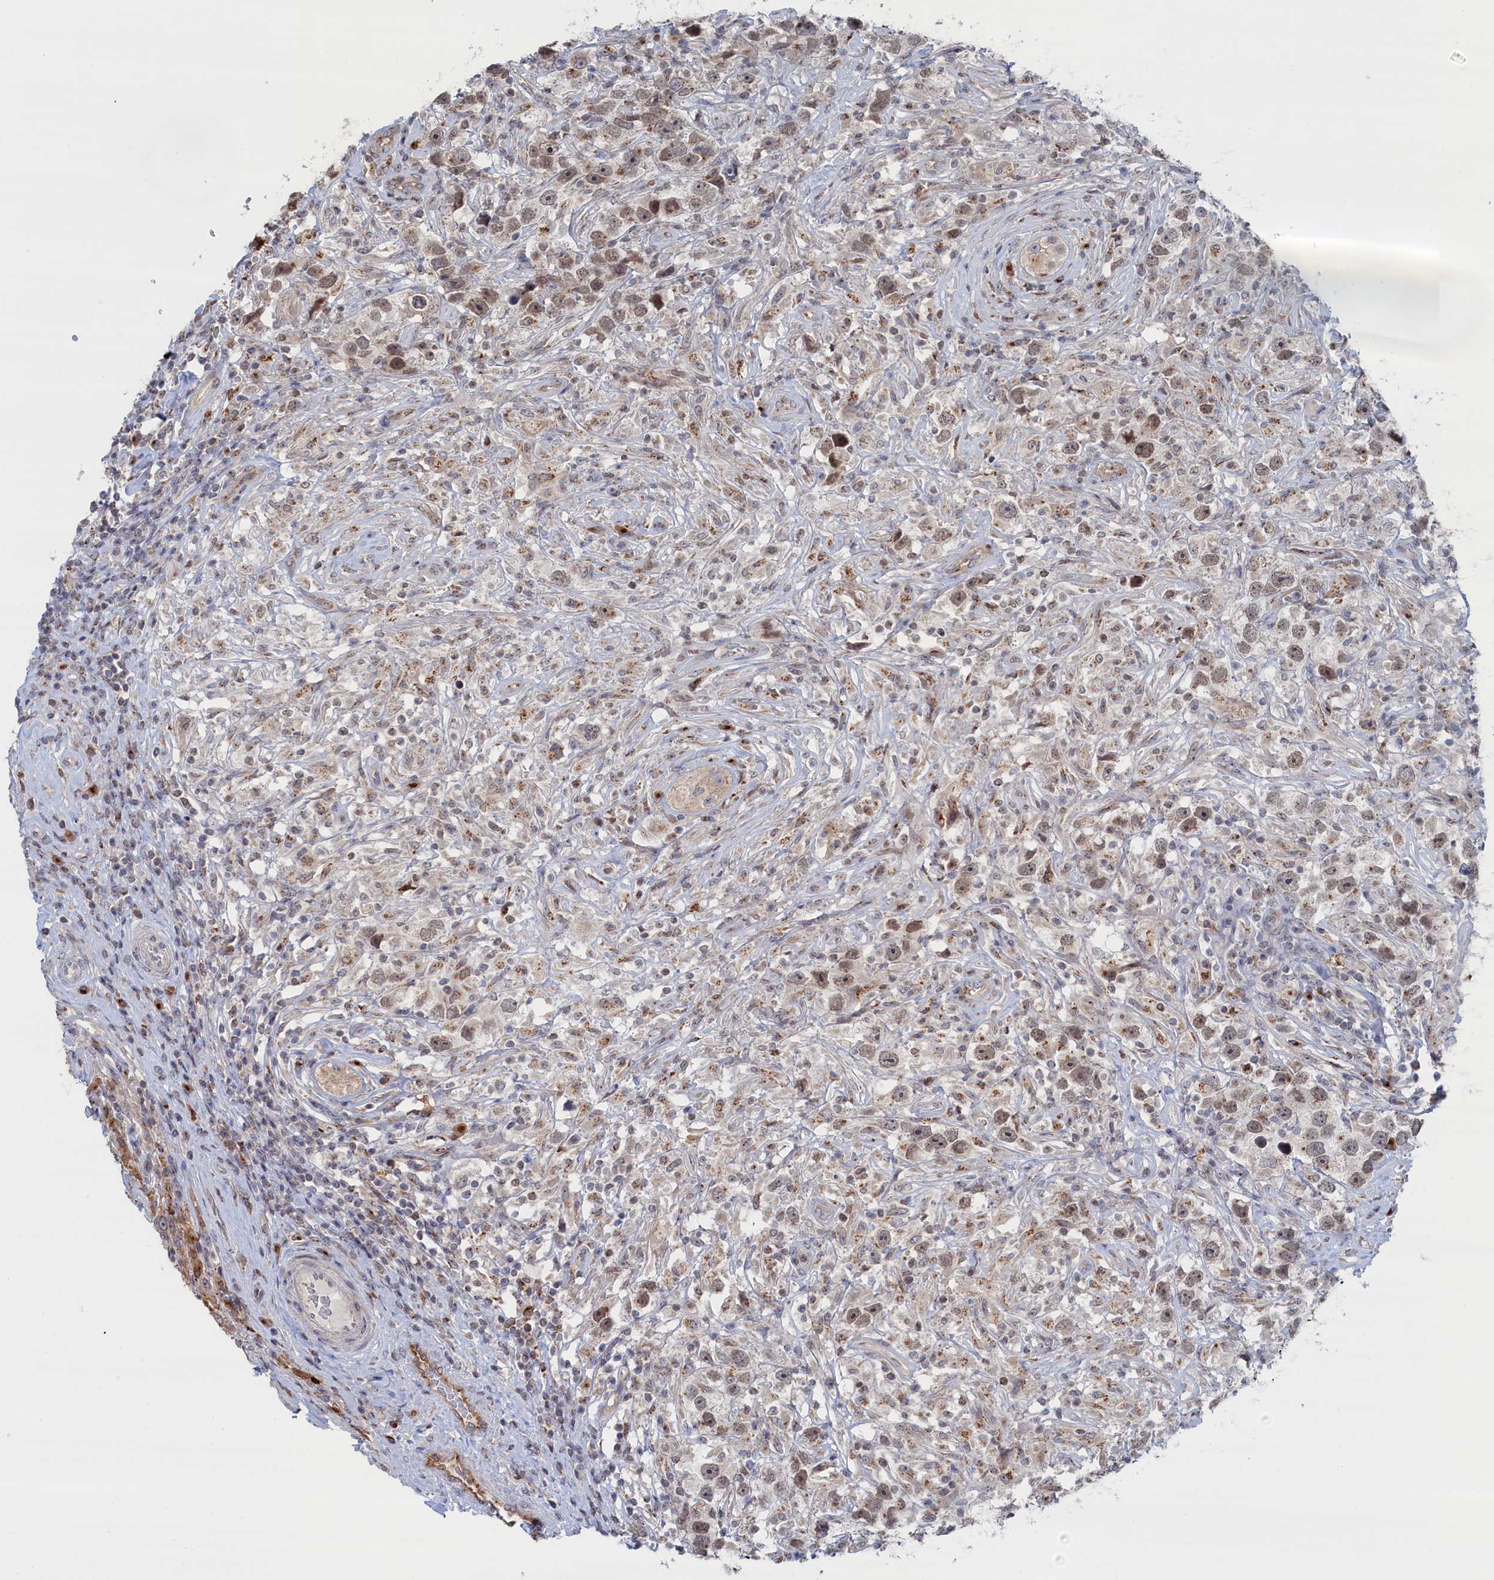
{"staining": {"intensity": "moderate", "quantity": ">75%", "location": "nuclear"}, "tissue": "testis cancer", "cell_type": "Tumor cells", "image_type": "cancer", "snomed": [{"axis": "morphology", "description": "Seminoma, NOS"}, {"axis": "topography", "description": "Testis"}], "caption": "High-magnification brightfield microscopy of seminoma (testis) stained with DAB (brown) and counterstained with hematoxylin (blue). tumor cells exhibit moderate nuclear staining is seen in about>75% of cells.", "gene": "IRX1", "patient": {"sex": "male", "age": 49}}